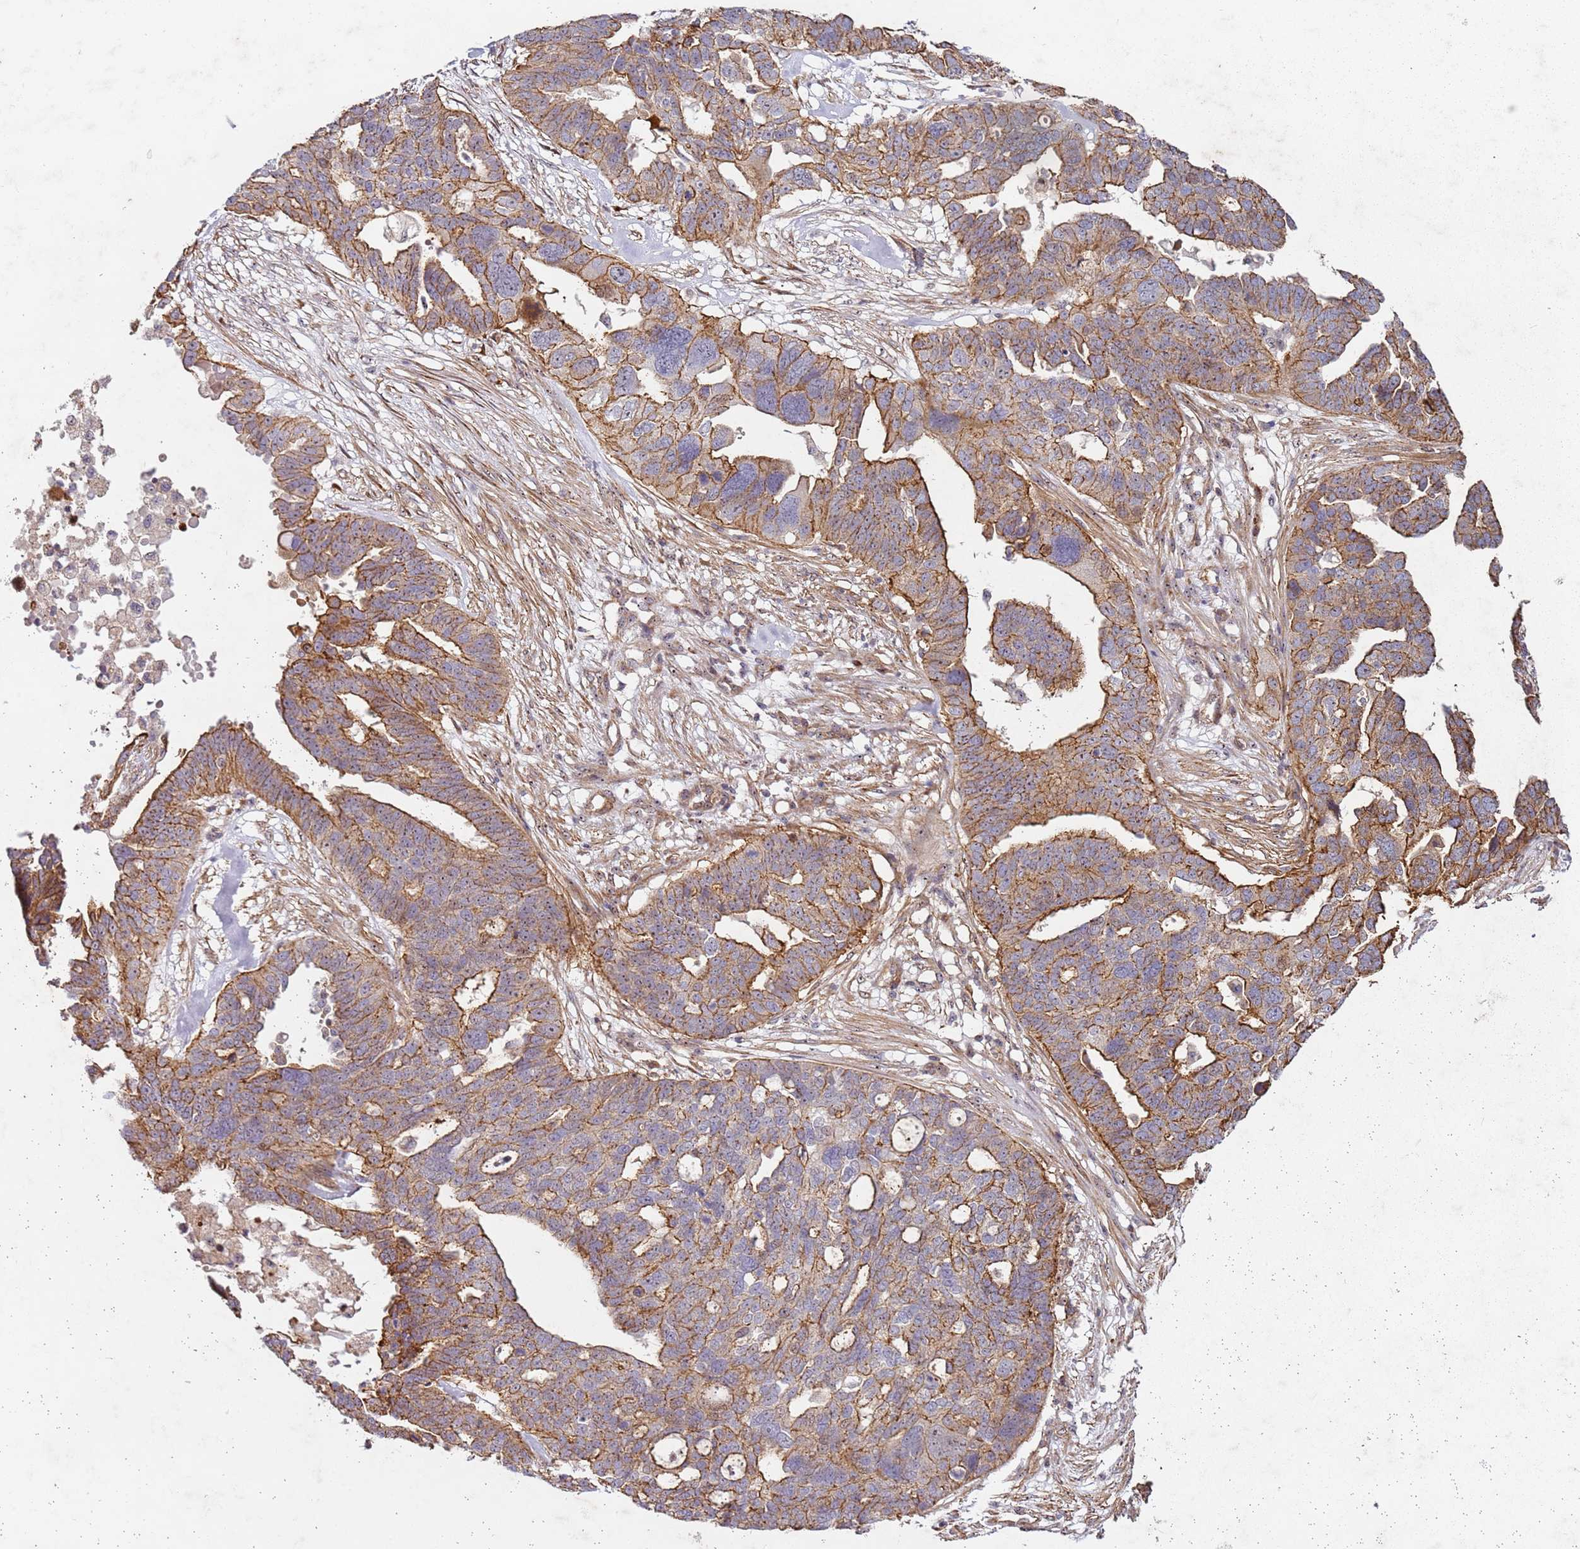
{"staining": {"intensity": "moderate", "quantity": ">75%", "location": "cytoplasmic/membranous"}, "tissue": "ovarian cancer", "cell_type": "Tumor cells", "image_type": "cancer", "snomed": [{"axis": "morphology", "description": "Cystadenocarcinoma, serous, NOS"}, {"axis": "topography", "description": "Ovary"}], "caption": "Protein analysis of ovarian cancer tissue exhibits moderate cytoplasmic/membranous positivity in approximately >75% of tumor cells. (DAB IHC, brown staining for protein, blue staining for nuclei).", "gene": "C2CD4B", "patient": {"sex": "female", "age": 59}}